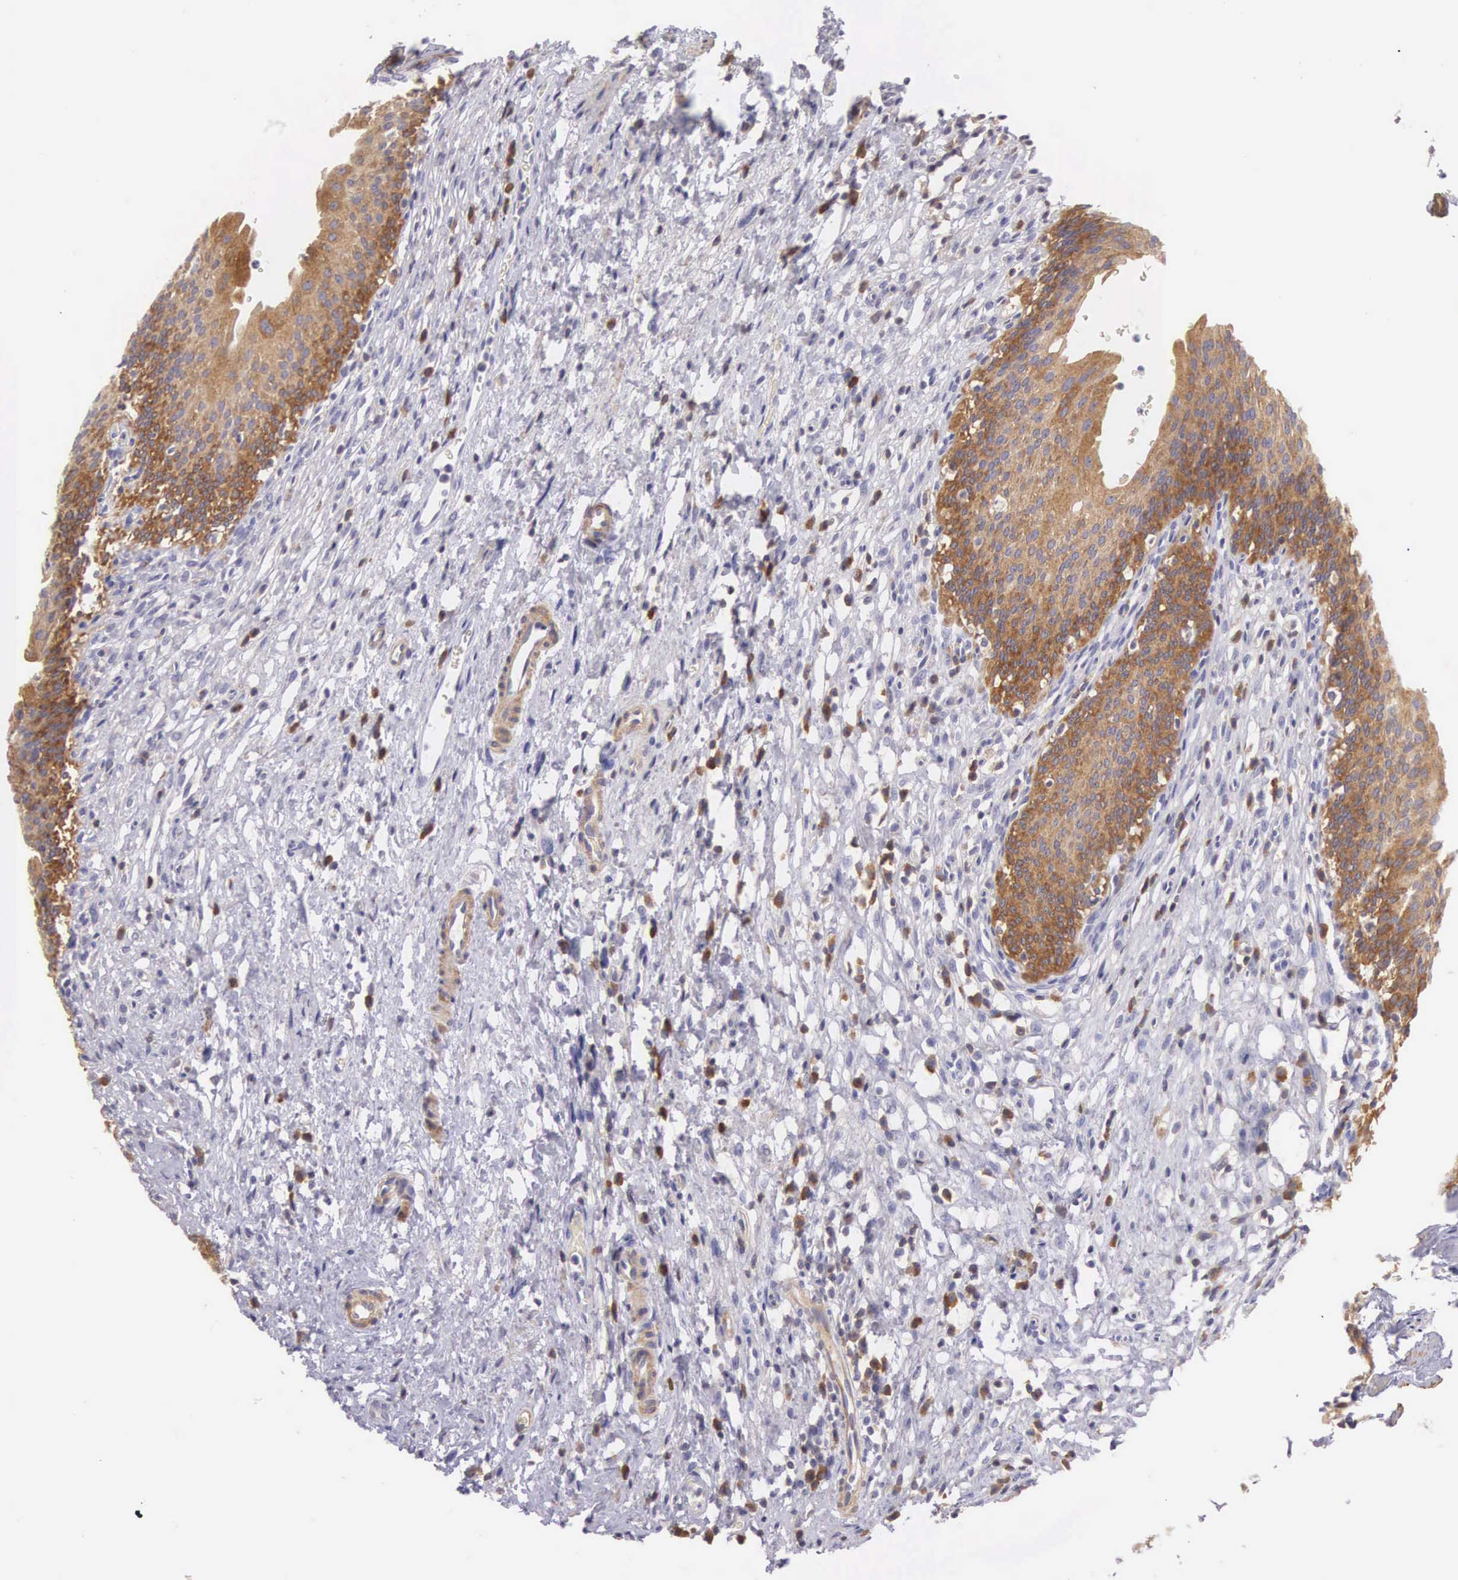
{"staining": {"intensity": "moderate", "quantity": ">75%", "location": "cytoplasmic/membranous"}, "tissue": "urinary bladder", "cell_type": "Urothelial cells", "image_type": "normal", "snomed": [{"axis": "morphology", "description": "Normal tissue, NOS"}, {"axis": "morphology", "description": "Urothelial carcinoma, Low grade"}, {"axis": "topography", "description": "Smooth muscle"}, {"axis": "topography", "description": "Urinary bladder"}], "caption": "Protein staining exhibits moderate cytoplasmic/membranous staining in about >75% of urothelial cells in benign urinary bladder. The staining is performed using DAB (3,3'-diaminobenzidine) brown chromogen to label protein expression. The nuclei are counter-stained blue using hematoxylin.", "gene": "OSBPL3", "patient": {"sex": "male", "age": 60}}